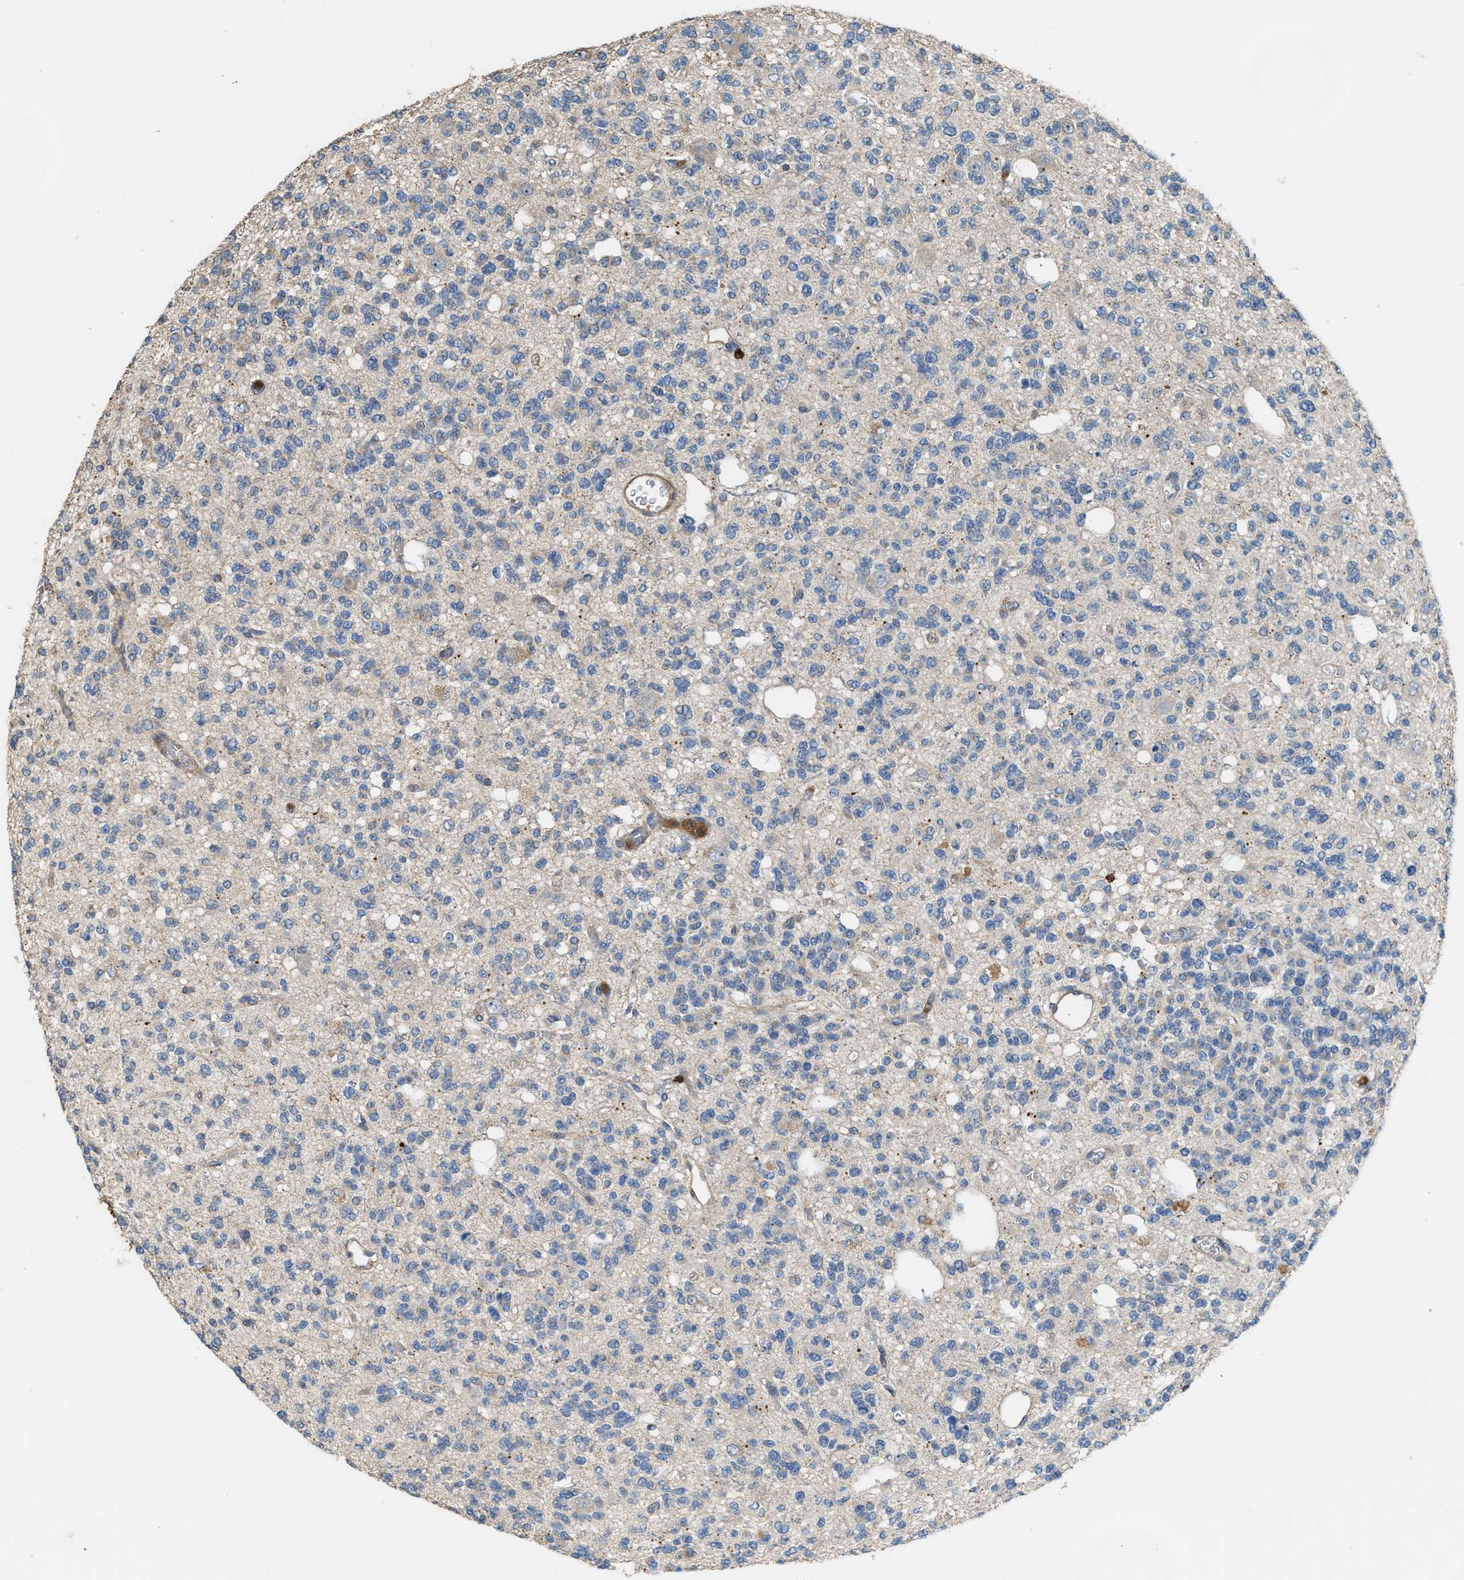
{"staining": {"intensity": "negative", "quantity": "none", "location": "none"}, "tissue": "glioma", "cell_type": "Tumor cells", "image_type": "cancer", "snomed": [{"axis": "morphology", "description": "Glioma, malignant, Low grade"}, {"axis": "topography", "description": "Brain"}], "caption": "A histopathology image of human malignant glioma (low-grade) is negative for staining in tumor cells.", "gene": "SERPINB5", "patient": {"sex": "male", "age": 38}}